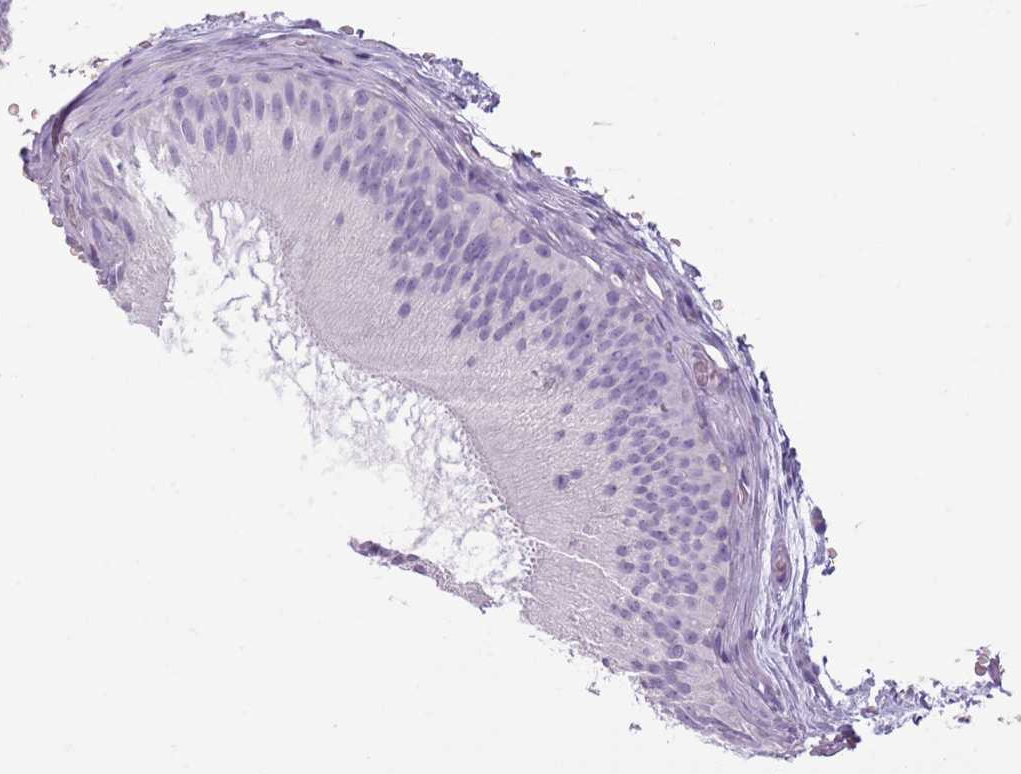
{"staining": {"intensity": "negative", "quantity": "none", "location": "none"}, "tissue": "epididymis", "cell_type": "Glandular cells", "image_type": "normal", "snomed": [{"axis": "morphology", "description": "Normal tissue, NOS"}, {"axis": "topography", "description": "Epididymis"}], "caption": "The image displays no staining of glandular cells in benign epididymis.", "gene": "CELF6", "patient": {"sex": "male", "age": 45}}